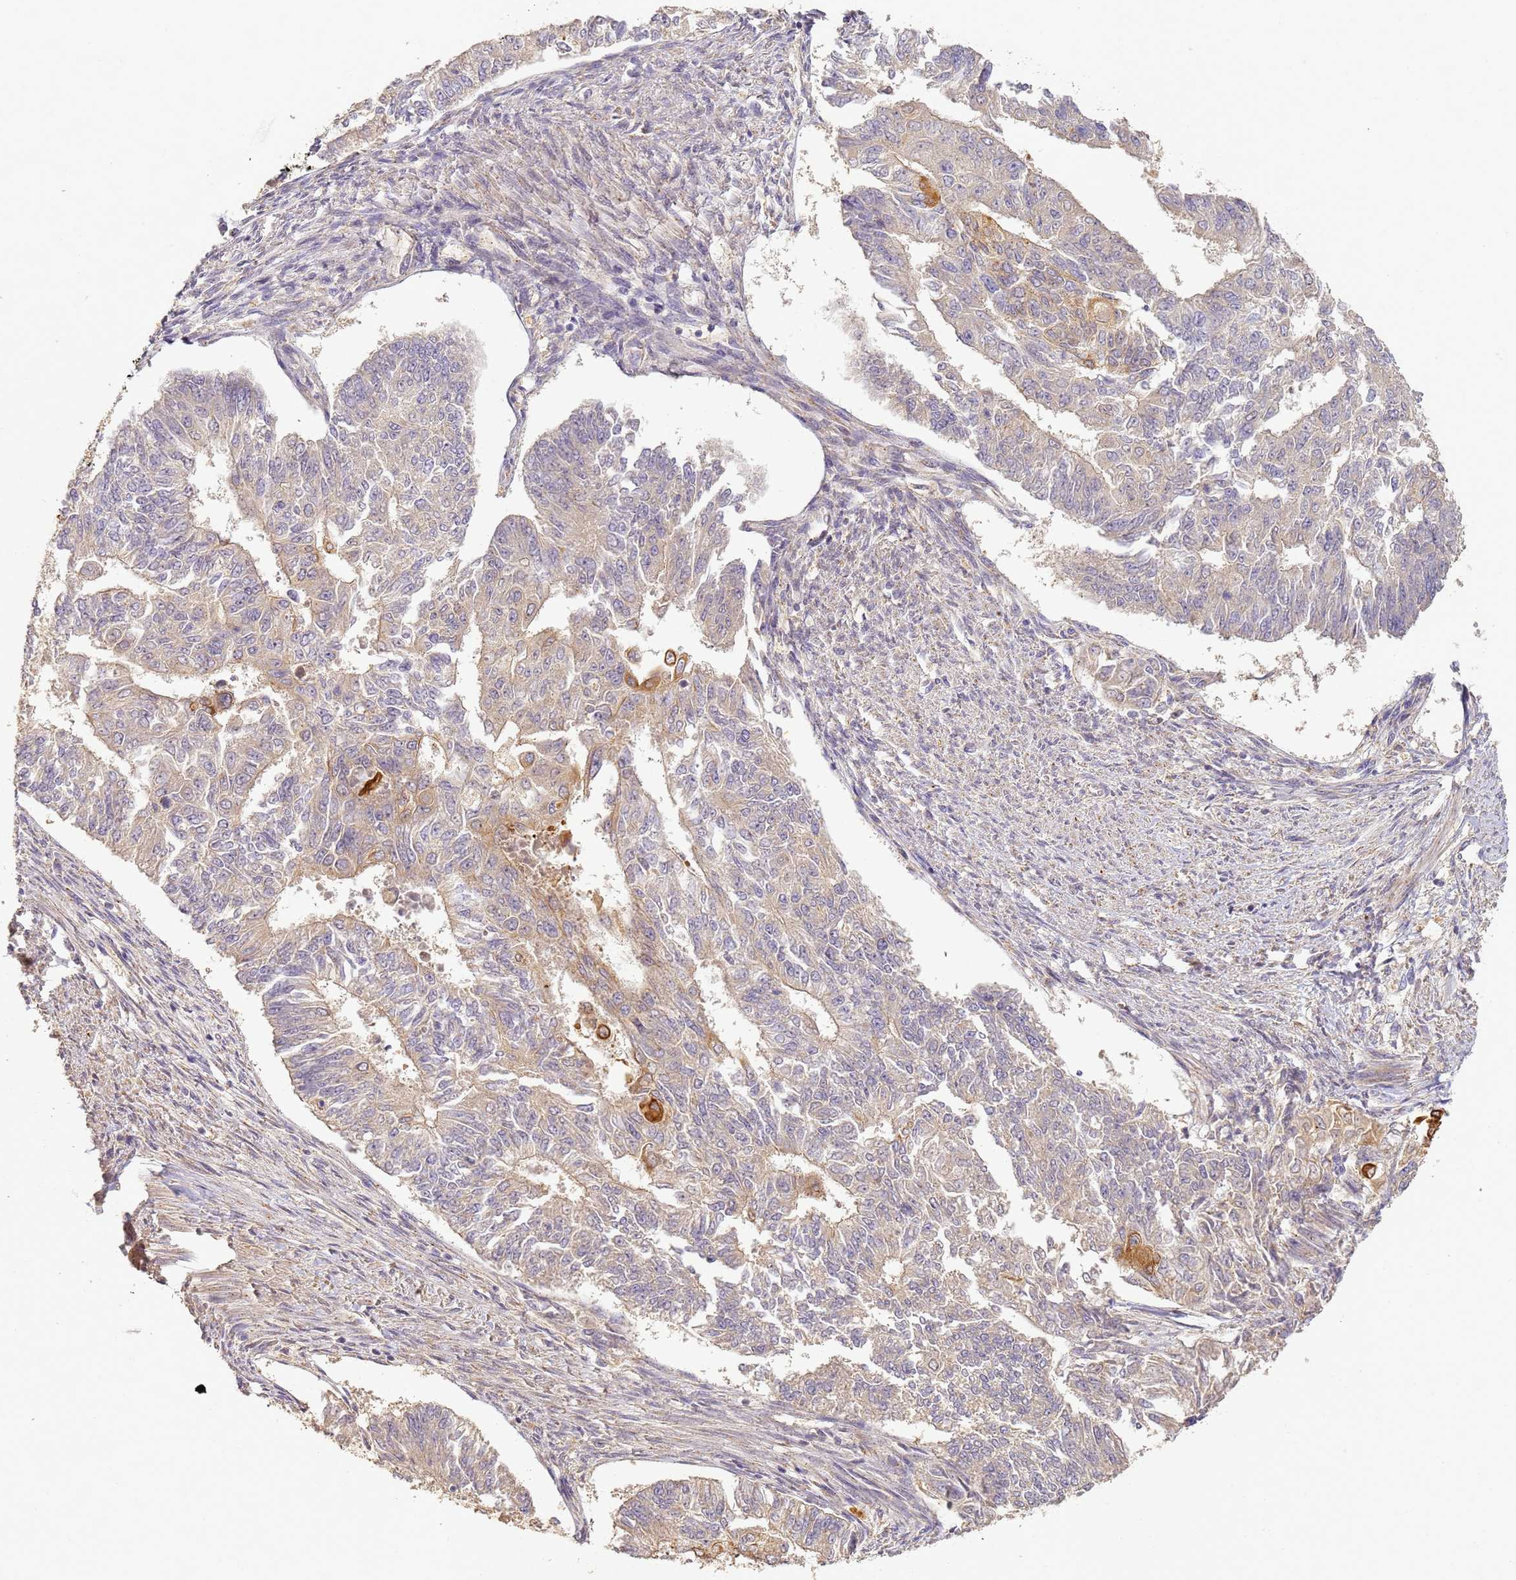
{"staining": {"intensity": "weak", "quantity": "25%-75%", "location": "cytoplasmic/membranous"}, "tissue": "endometrial cancer", "cell_type": "Tumor cells", "image_type": "cancer", "snomed": [{"axis": "morphology", "description": "Adenocarcinoma, NOS"}, {"axis": "topography", "description": "Endometrium"}], "caption": "Immunohistochemical staining of human endometrial cancer shows weak cytoplasmic/membranous protein positivity in approximately 25%-75% of tumor cells.", "gene": "TIGAR", "patient": {"sex": "female", "age": 32}}